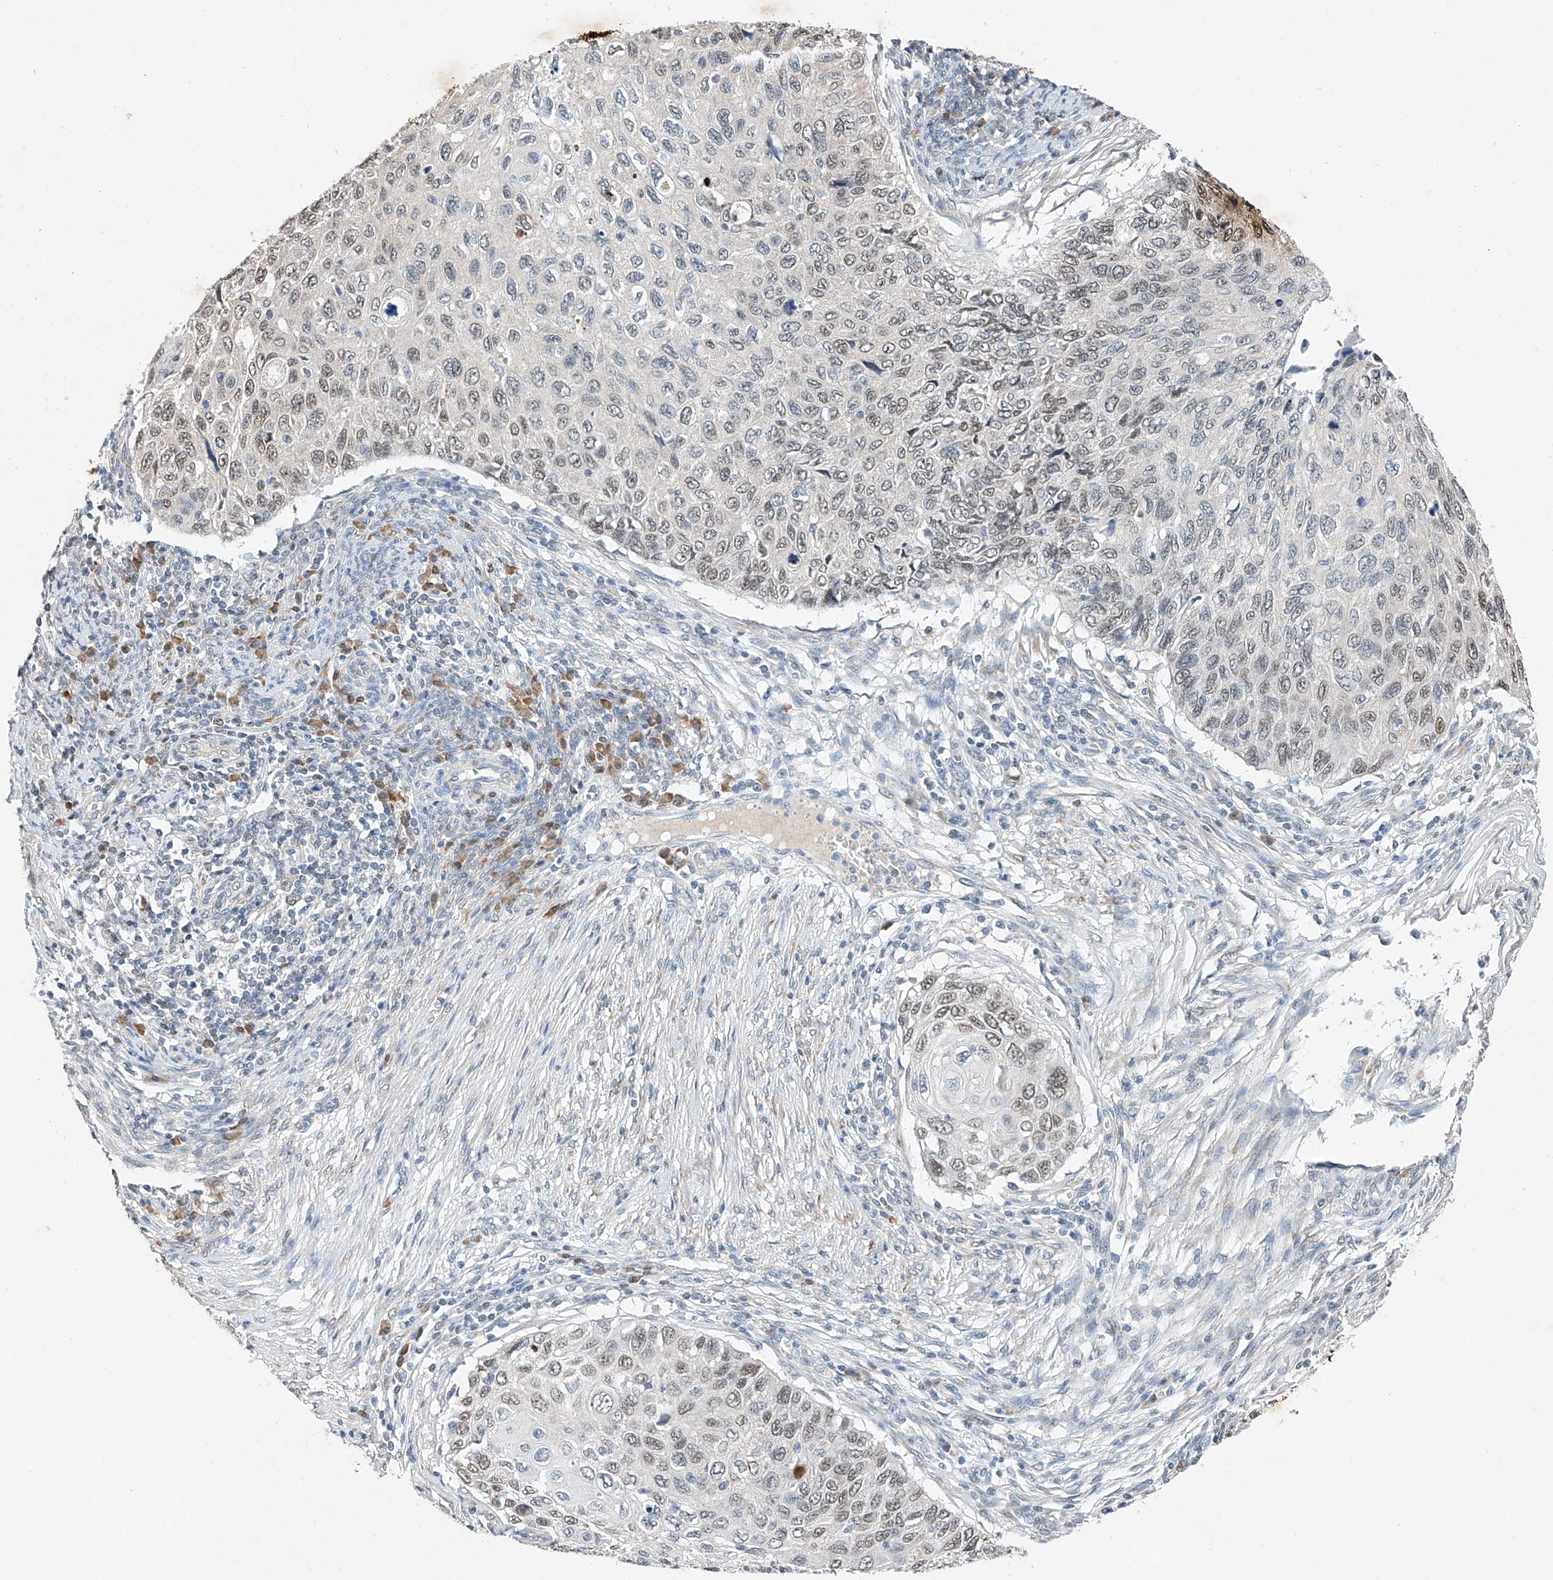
{"staining": {"intensity": "weak", "quantity": ">75%", "location": "nuclear"}, "tissue": "cervical cancer", "cell_type": "Tumor cells", "image_type": "cancer", "snomed": [{"axis": "morphology", "description": "Squamous cell carcinoma, NOS"}, {"axis": "topography", "description": "Cervix"}], "caption": "This is a histology image of immunohistochemistry (IHC) staining of cervical cancer (squamous cell carcinoma), which shows weak staining in the nuclear of tumor cells.", "gene": "CTDP1", "patient": {"sex": "female", "age": 70}}